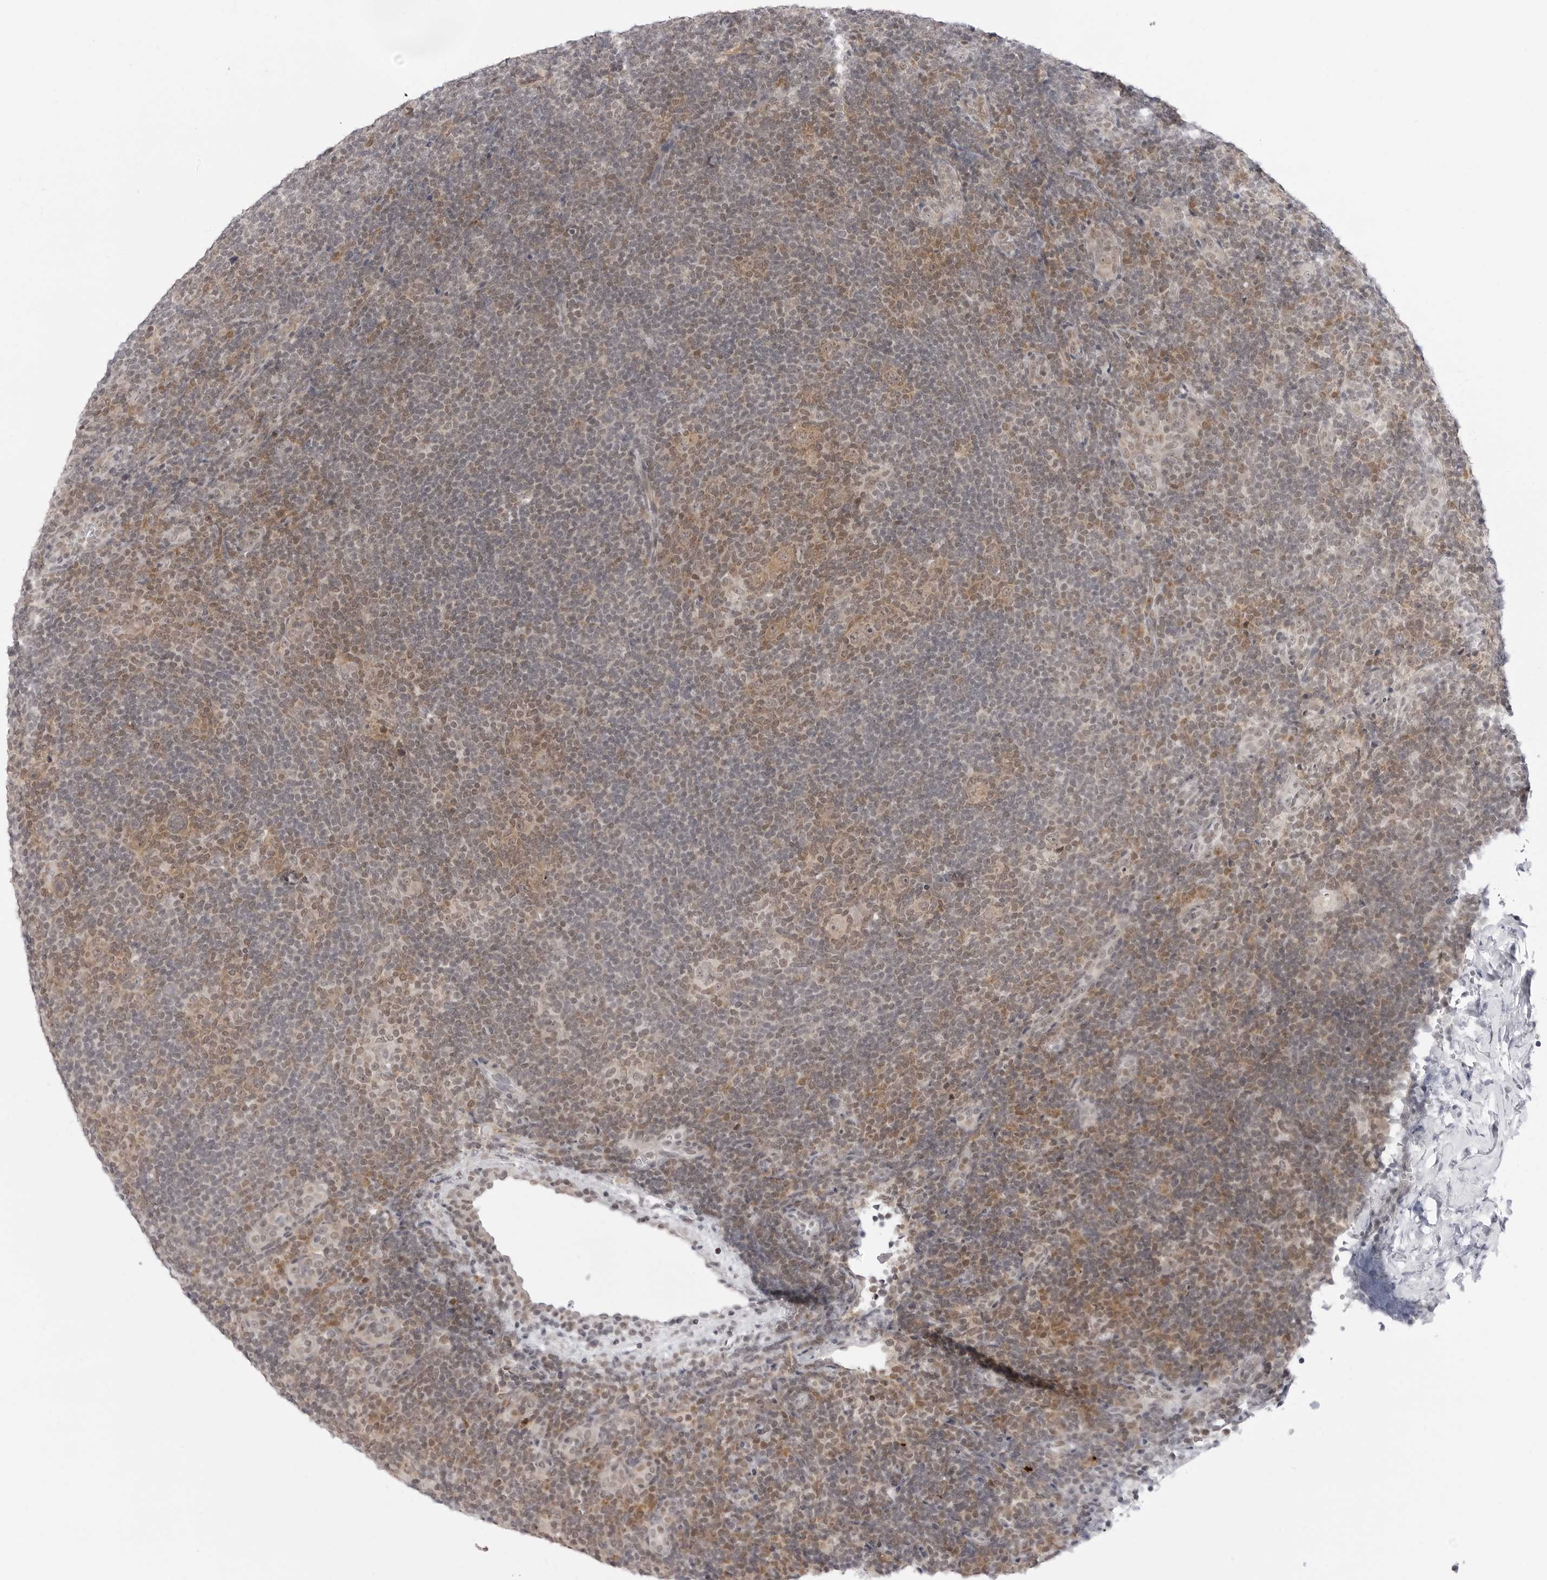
{"staining": {"intensity": "weak", "quantity": "25%-75%", "location": "cytoplasmic/membranous,nuclear"}, "tissue": "lymphoma", "cell_type": "Tumor cells", "image_type": "cancer", "snomed": [{"axis": "morphology", "description": "Hodgkin's disease, NOS"}, {"axis": "topography", "description": "Lymph node"}], "caption": "High-power microscopy captured an immunohistochemistry (IHC) micrograph of Hodgkin's disease, revealing weak cytoplasmic/membranous and nuclear staining in approximately 25%-75% of tumor cells. The staining was performed using DAB to visualize the protein expression in brown, while the nuclei were stained in blue with hematoxylin (Magnification: 20x).", "gene": "PPP2R5C", "patient": {"sex": "female", "age": 57}}